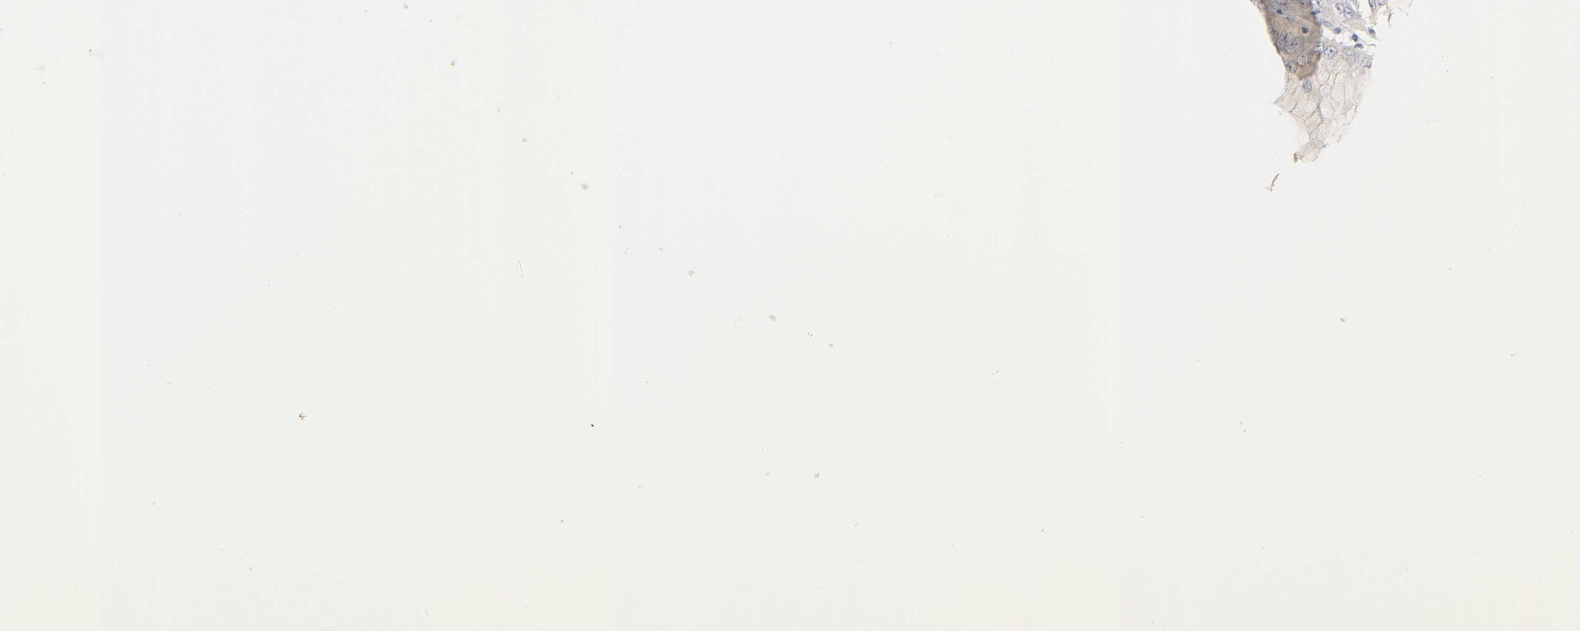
{"staining": {"intensity": "negative", "quantity": "none", "location": "none"}, "tissue": "stomach cancer", "cell_type": "Tumor cells", "image_type": "cancer", "snomed": [{"axis": "morphology", "description": "Normal tissue, NOS"}, {"axis": "morphology", "description": "Adenocarcinoma, NOS"}, {"axis": "topography", "description": "Stomach, upper"}, {"axis": "topography", "description": "Stomach"}], "caption": "A high-resolution image shows immunohistochemistry (IHC) staining of stomach adenocarcinoma, which reveals no significant positivity in tumor cells.", "gene": "C17orf75", "patient": {"sex": "male", "age": 76}}